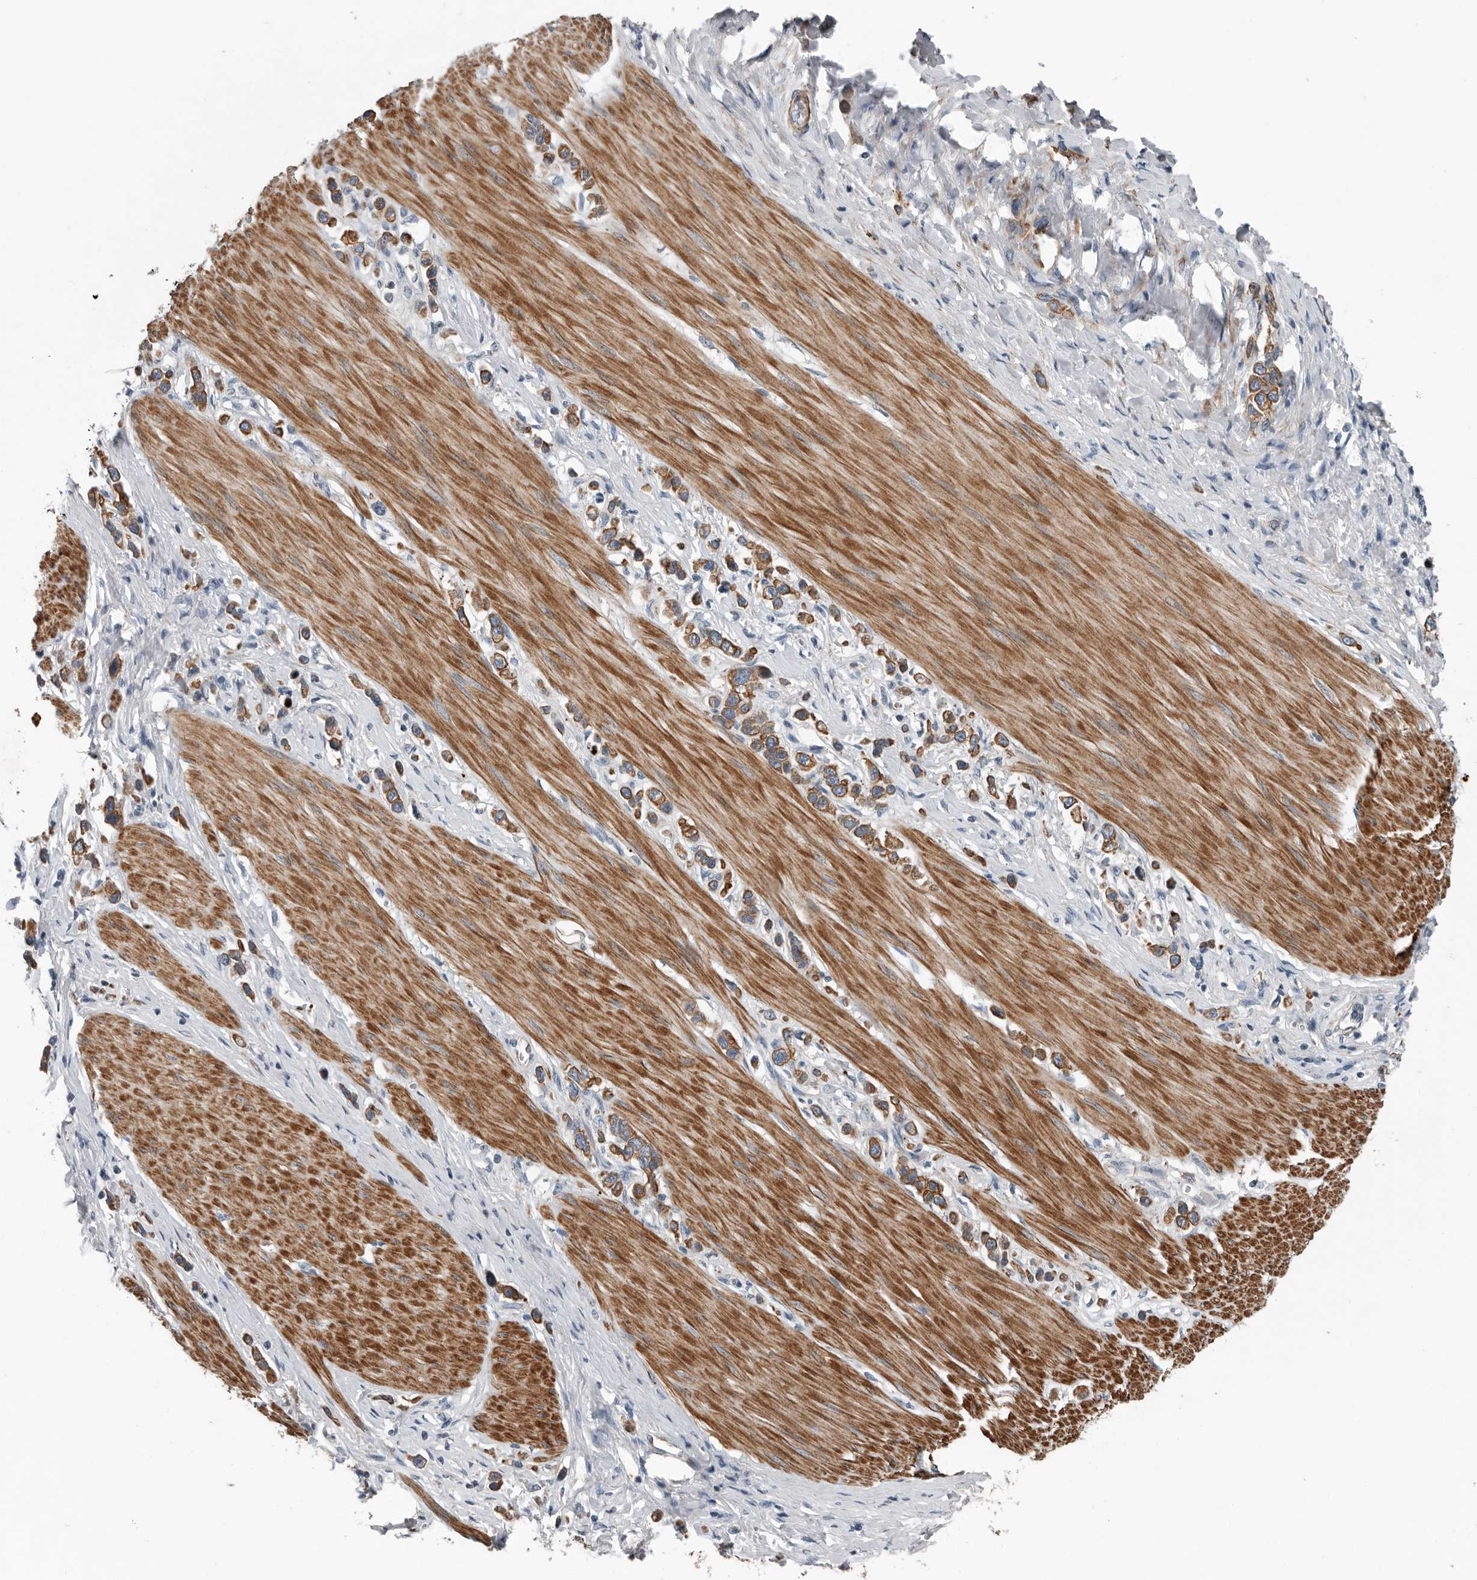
{"staining": {"intensity": "moderate", "quantity": ">75%", "location": "cytoplasmic/membranous"}, "tissue": "stomach cancer", "cell_type": "Tumor cells", "image_type": "cancer", "snomed": [{"axis": "morphology", "description": "Adenocarcinoma, NOS"}, {"axis": "topography", "description": "Stomach"}], "caption": "Stomach cancer (adenocarcinoma) tissue reveals moderate cytoplasmic/membranous expression in about >75% of tumor cells Nuclei are stained in blue.", "gene": "DPY19L4", "patient": {"sex": "female", "age": 65}}